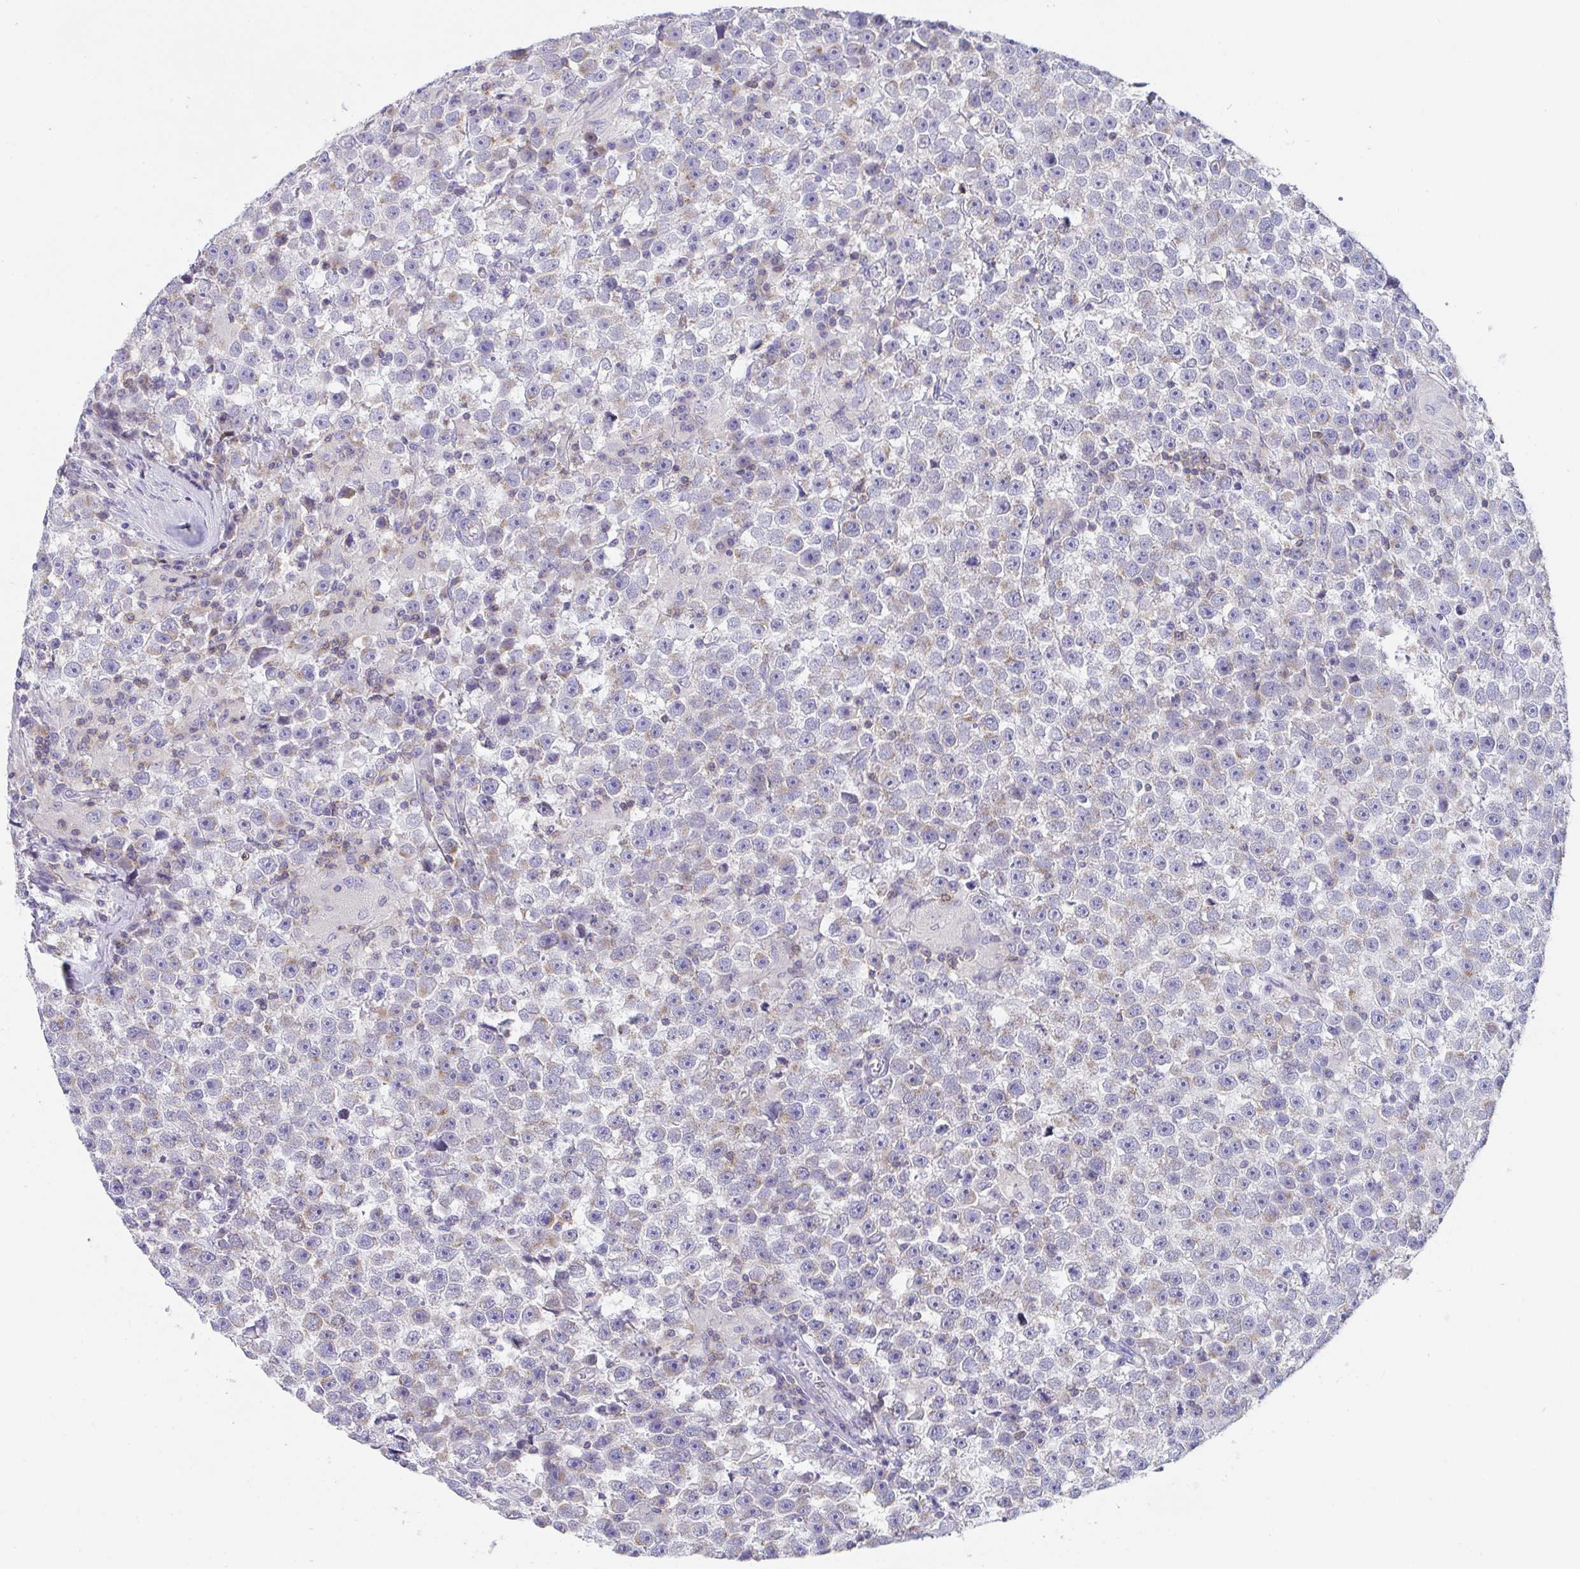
{"staining": {"intensity": "negative", "quantity": "none", "location": "none"}, "tissue": "testis cancer", "cell_type": "Tumor cells", "image_type": "cancer", "snomed": [{"axis": "morphology", "description": "Seminoma, NOS"}, {"axis": "topography", "description": "Testis"}], "caption": "The photomicrograph shows no significant expression in tumor cells of testis cancer (seminoma). (DAB (3,3'-diaminobenzidine) IHC, high magnification).", "gene": "MIA3", "patient": {"sex": "male", "age": 31}}